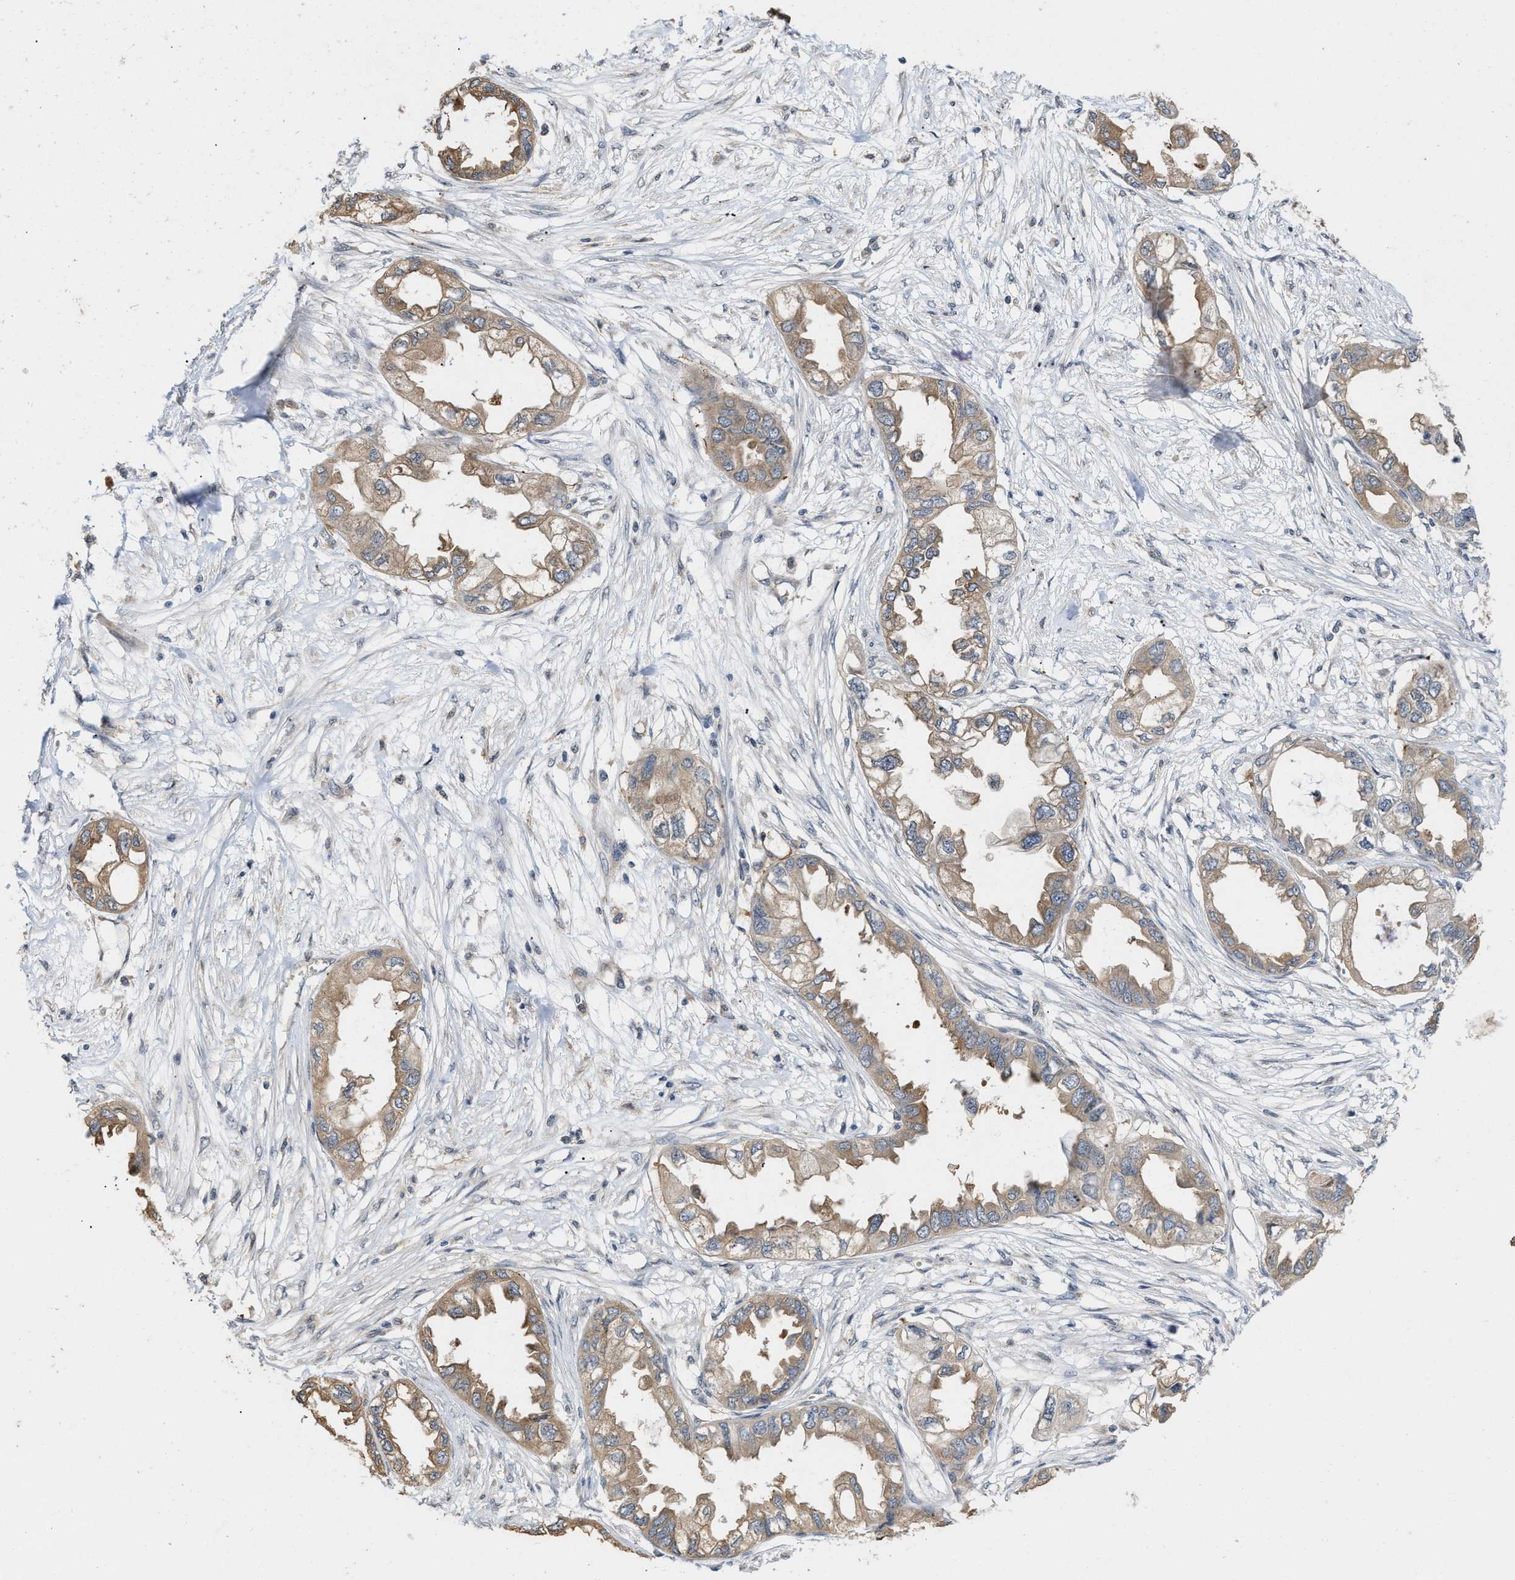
{"staining": {"intensity": "moderate", "quantity": ">75%", "location": "cytoplasmic/membranous"}, "tissue": "endometrial cancer", "cell_type": "Tumor cells", "image_type": "cancer", "snomed": [{"axis": "morphology", "description": "Adenocarcinoma, NOS"}, {"axis": "topography", "description": "Endometrium"}], "caption": "A brown stain highlights moderate cytoplasmic/membranous expression of a protein in endometrial cancer tumor cells.", "gene": "CSNK1A1", "patient": {"sex": "female", "age": 67}}